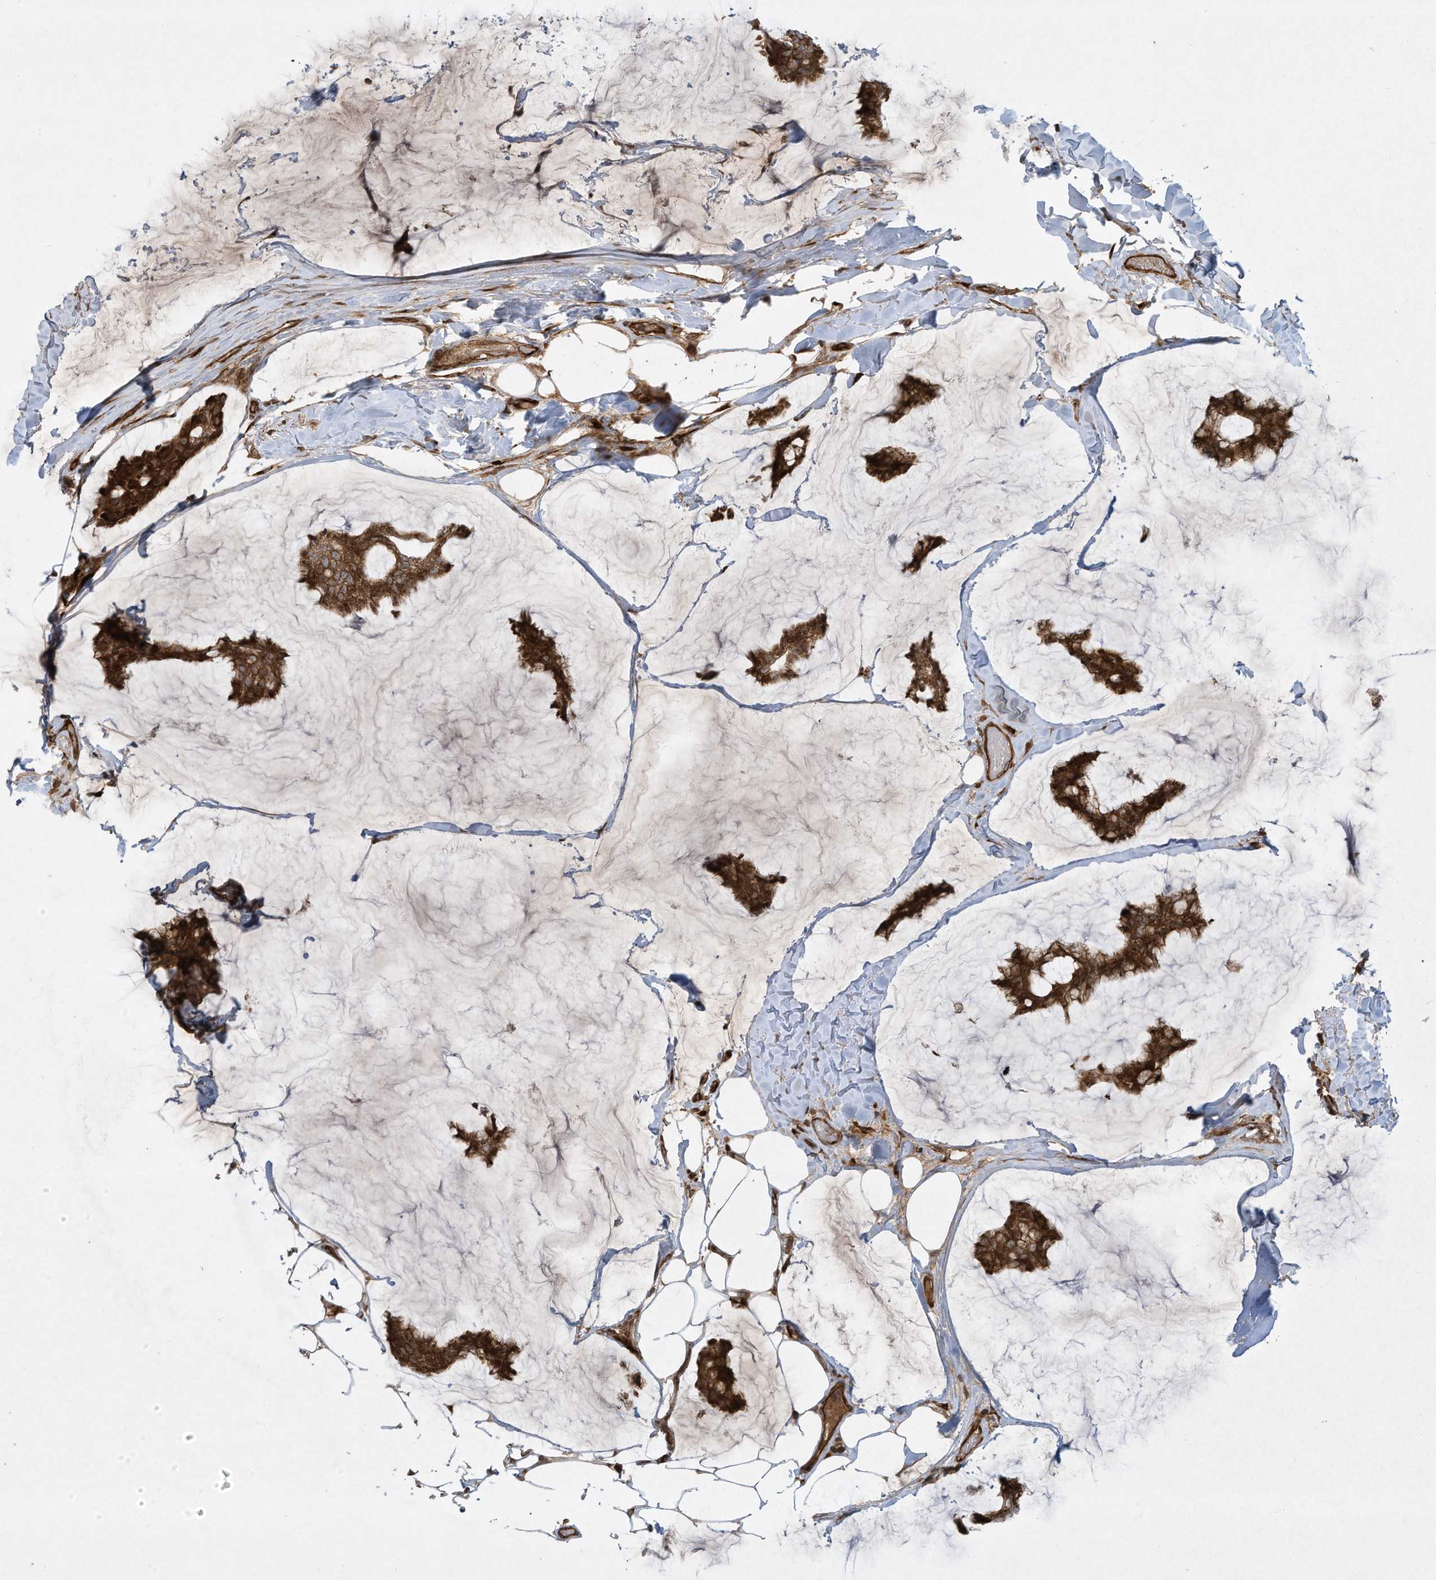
{"staining": {"intensity": "strong", "quantity": ">75%", "location": "cytoplasmic/membranous"}, "tissue": "breast cancer", "cell_type": "Tumor cells", "image_type": "cancer", "snomed": [{"axis": "morphology", "description": "Duct carcinoma"}, {"axis": "topography", "description": "Breast"}], "caption": "Human breast cancer (invasive ductal carcinoma) stained for a protein (brown) exhibits strong cytoplasmic/membranous positive expression in about >75% of tumor cells.", "gene": "DDIT4", "patient": {"sex": "female", "age": 93}}